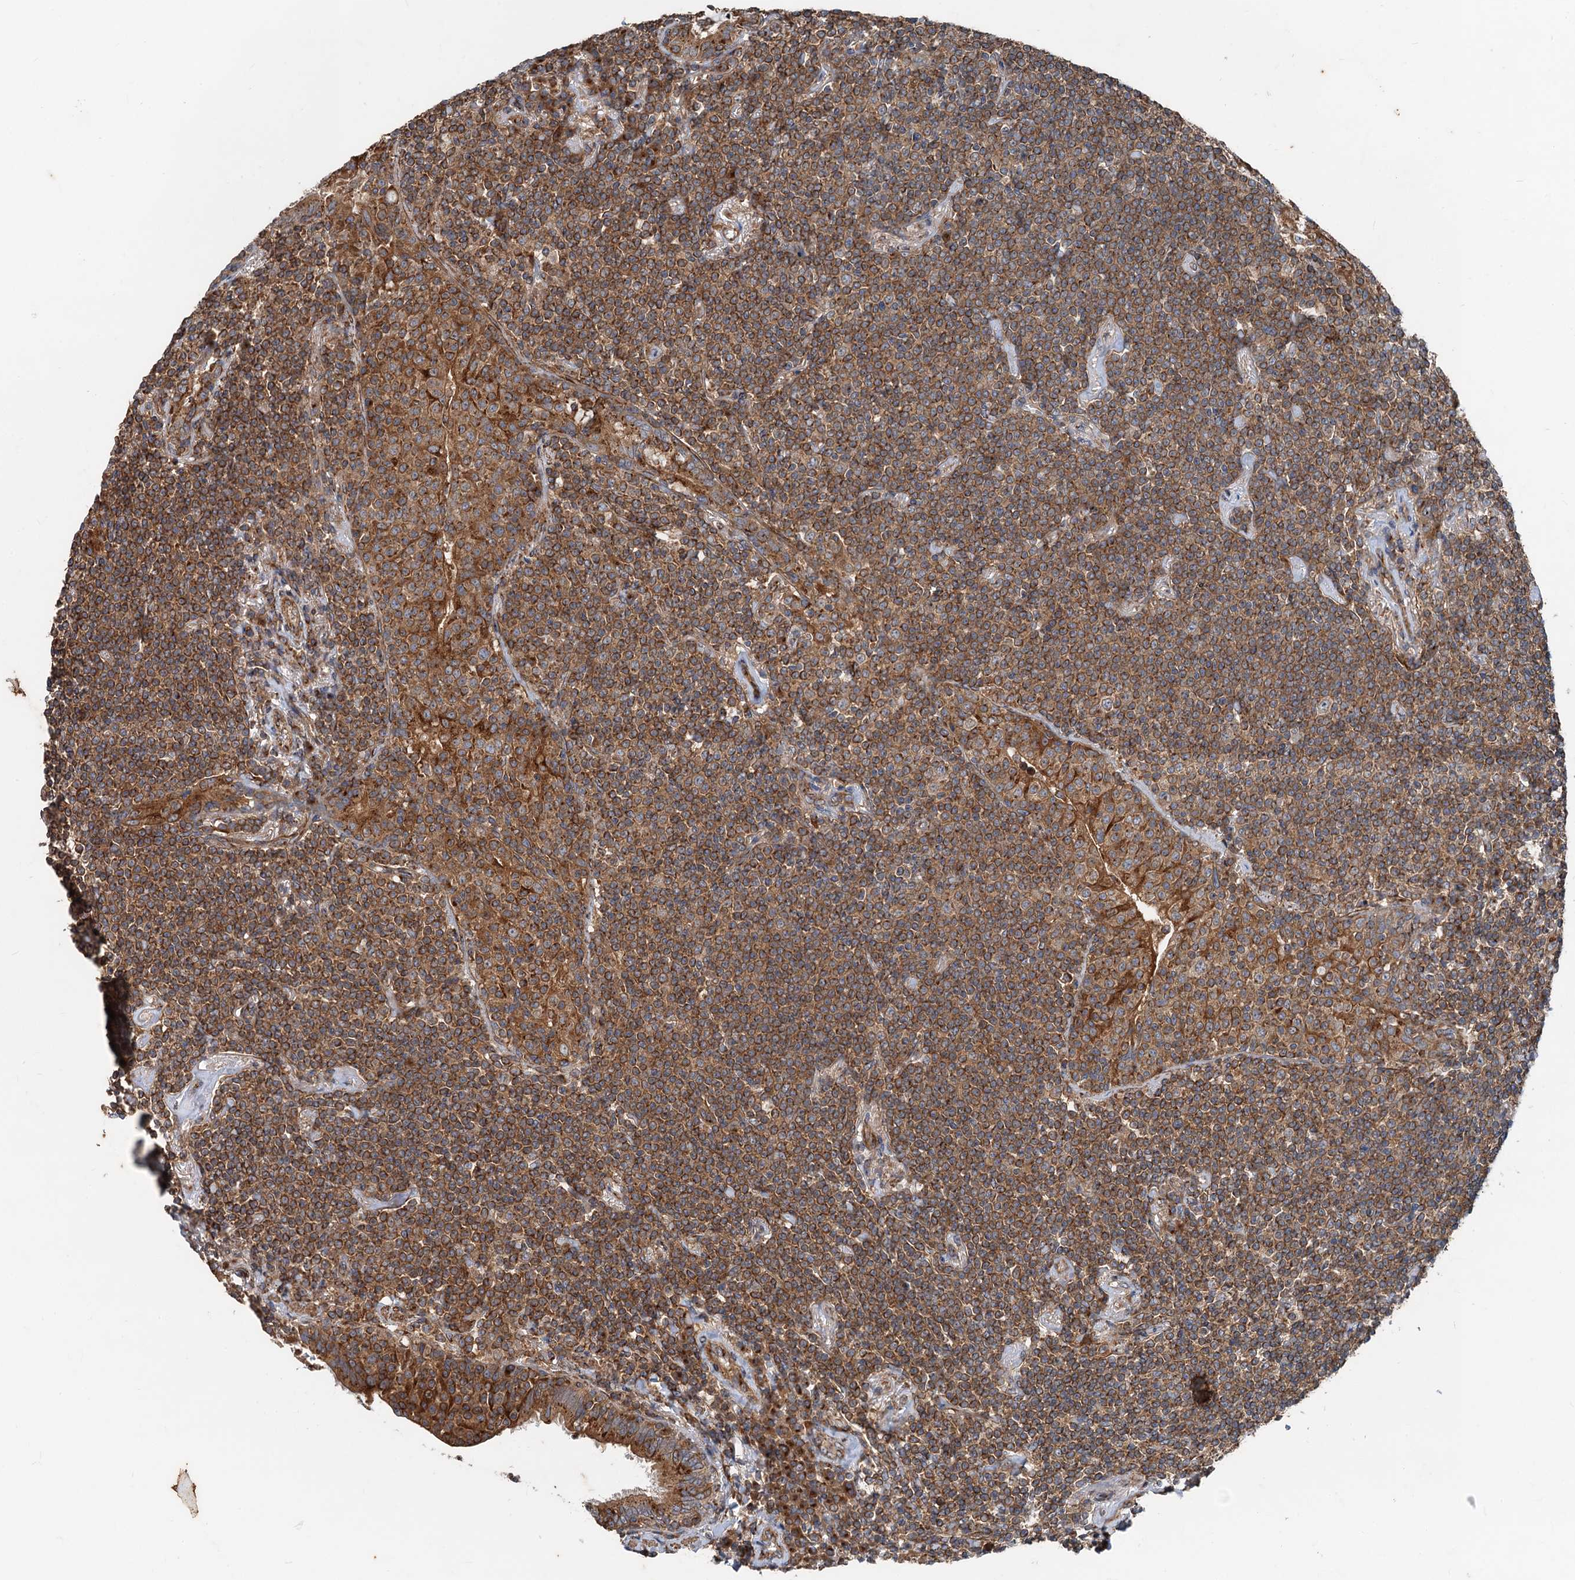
{"staining": {"intensity": "moderate", "quantity": ">75%", "location": "cytoplasmic/membranous"}, "tissue": "lymphoma", "cell_type": "Tumor cells", "image_type": "cancer", "snomed": [{"axis": "morphology", "description": "Malignant lymphoma, non-Hodgkin's type, Low grade"}, {"axis": "topography", "description": "Lung"}], "caption": "Low-grade malignant lymphoma, non-Hodgkin's type was stained to show a protein in brown. There is medium levels of moderate cytoplasmic/membranous expression in approximately >75% of tumor cells. (brown staining indicates protein expression, while blue staining denotes nuclei).", "gene": "ANKRD26", "patient": {"sex": "female", "age": 71}}